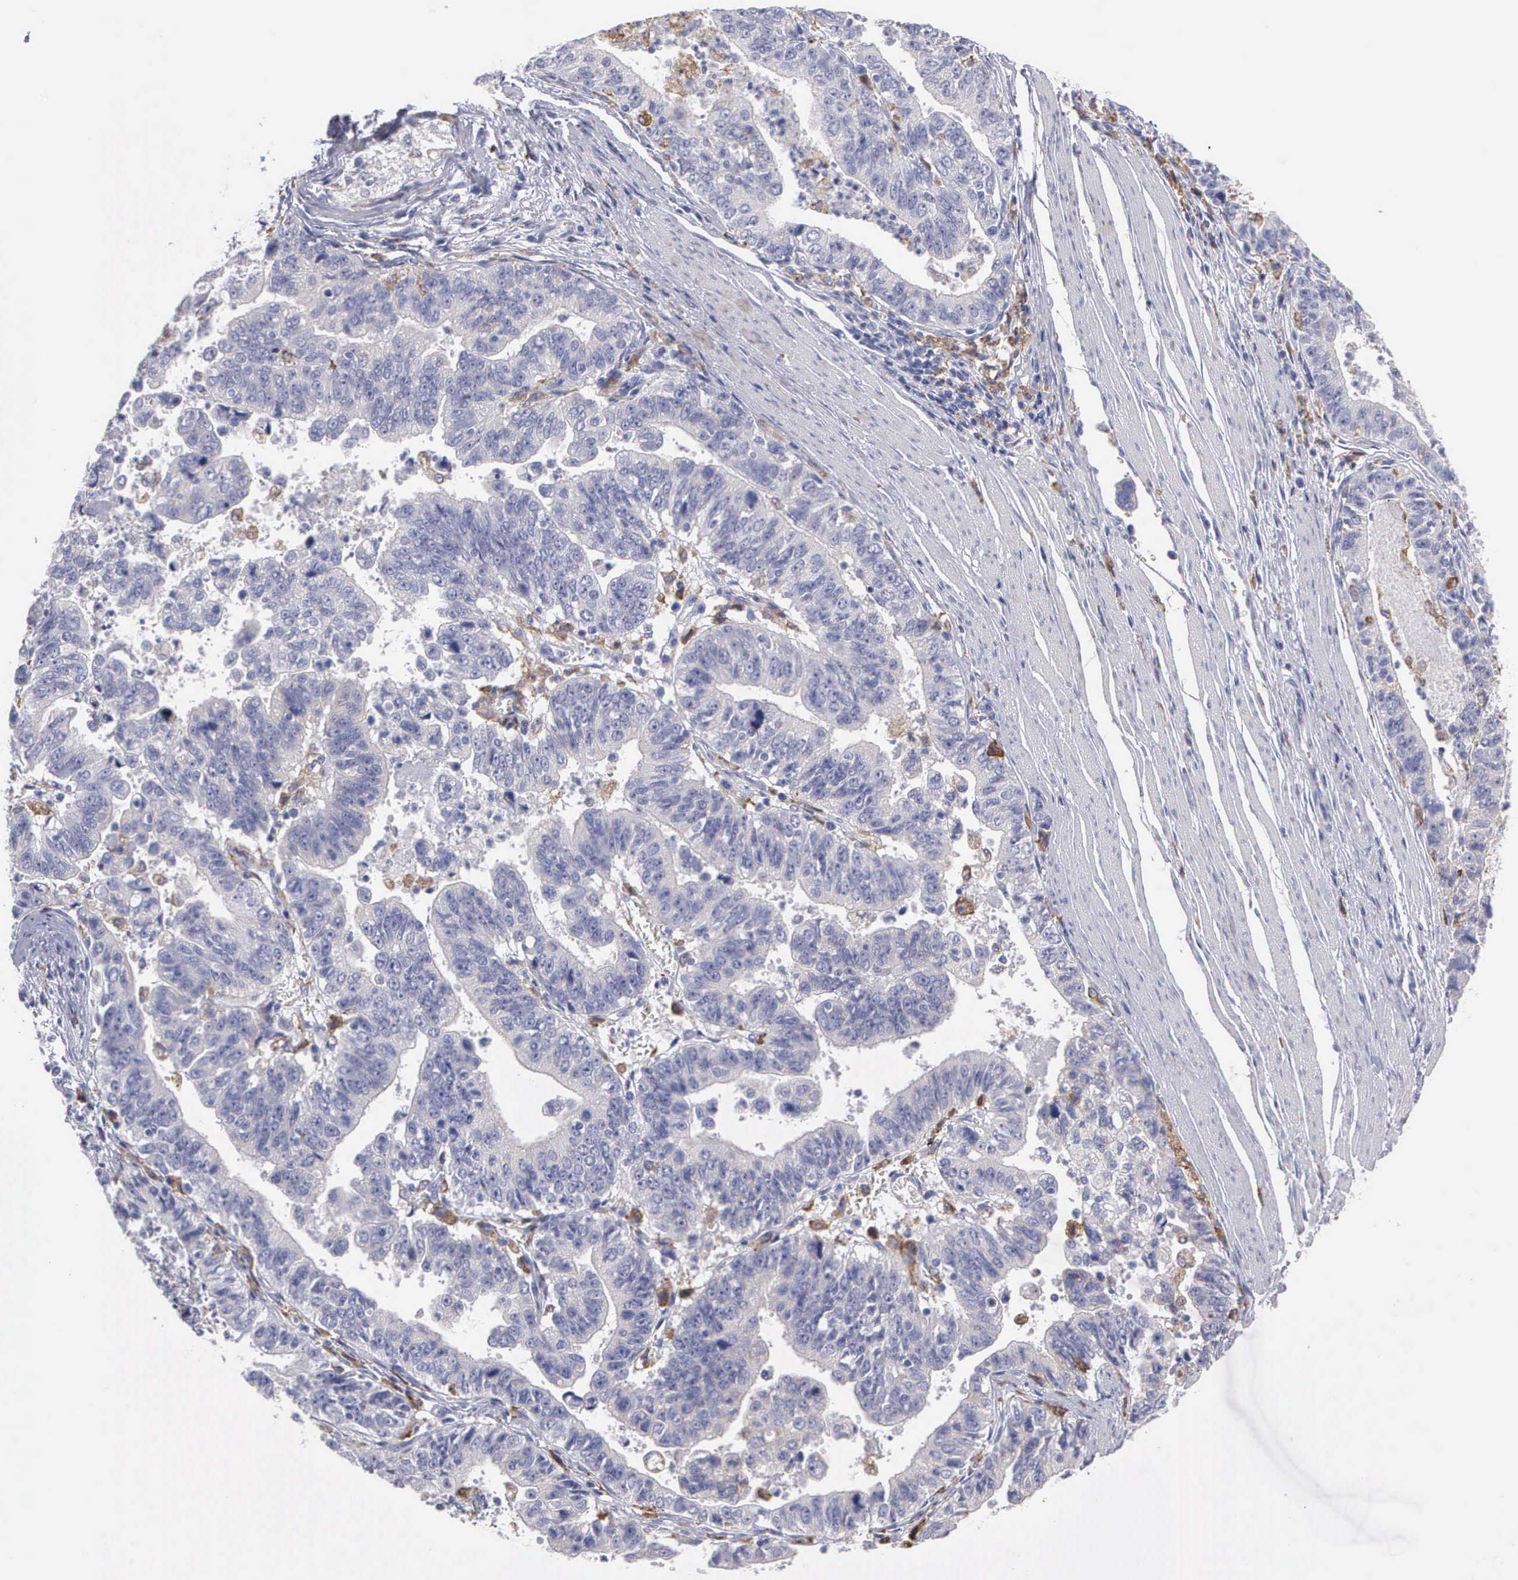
{"staining": {"intensity": "weak", "quantity": "<25%", "location": "cytoplasmic/membranous"}, "tissue": "stomach cancer", "cell_type": "Tumor cells", "image_type": "cancer", "snomed": [{"axis": "morphology", "description": "Adenocarcinoma, NOS"}, {"axis": "topography", "description": "Stomach, upper"}], "caption": "Tumor cells show no significant protein expression in stomach cancer (adenocarcinoma). Nuclei are stained in blue.", "gene": "TYRP1", "patient": {"sex": "female", "age": 50}}